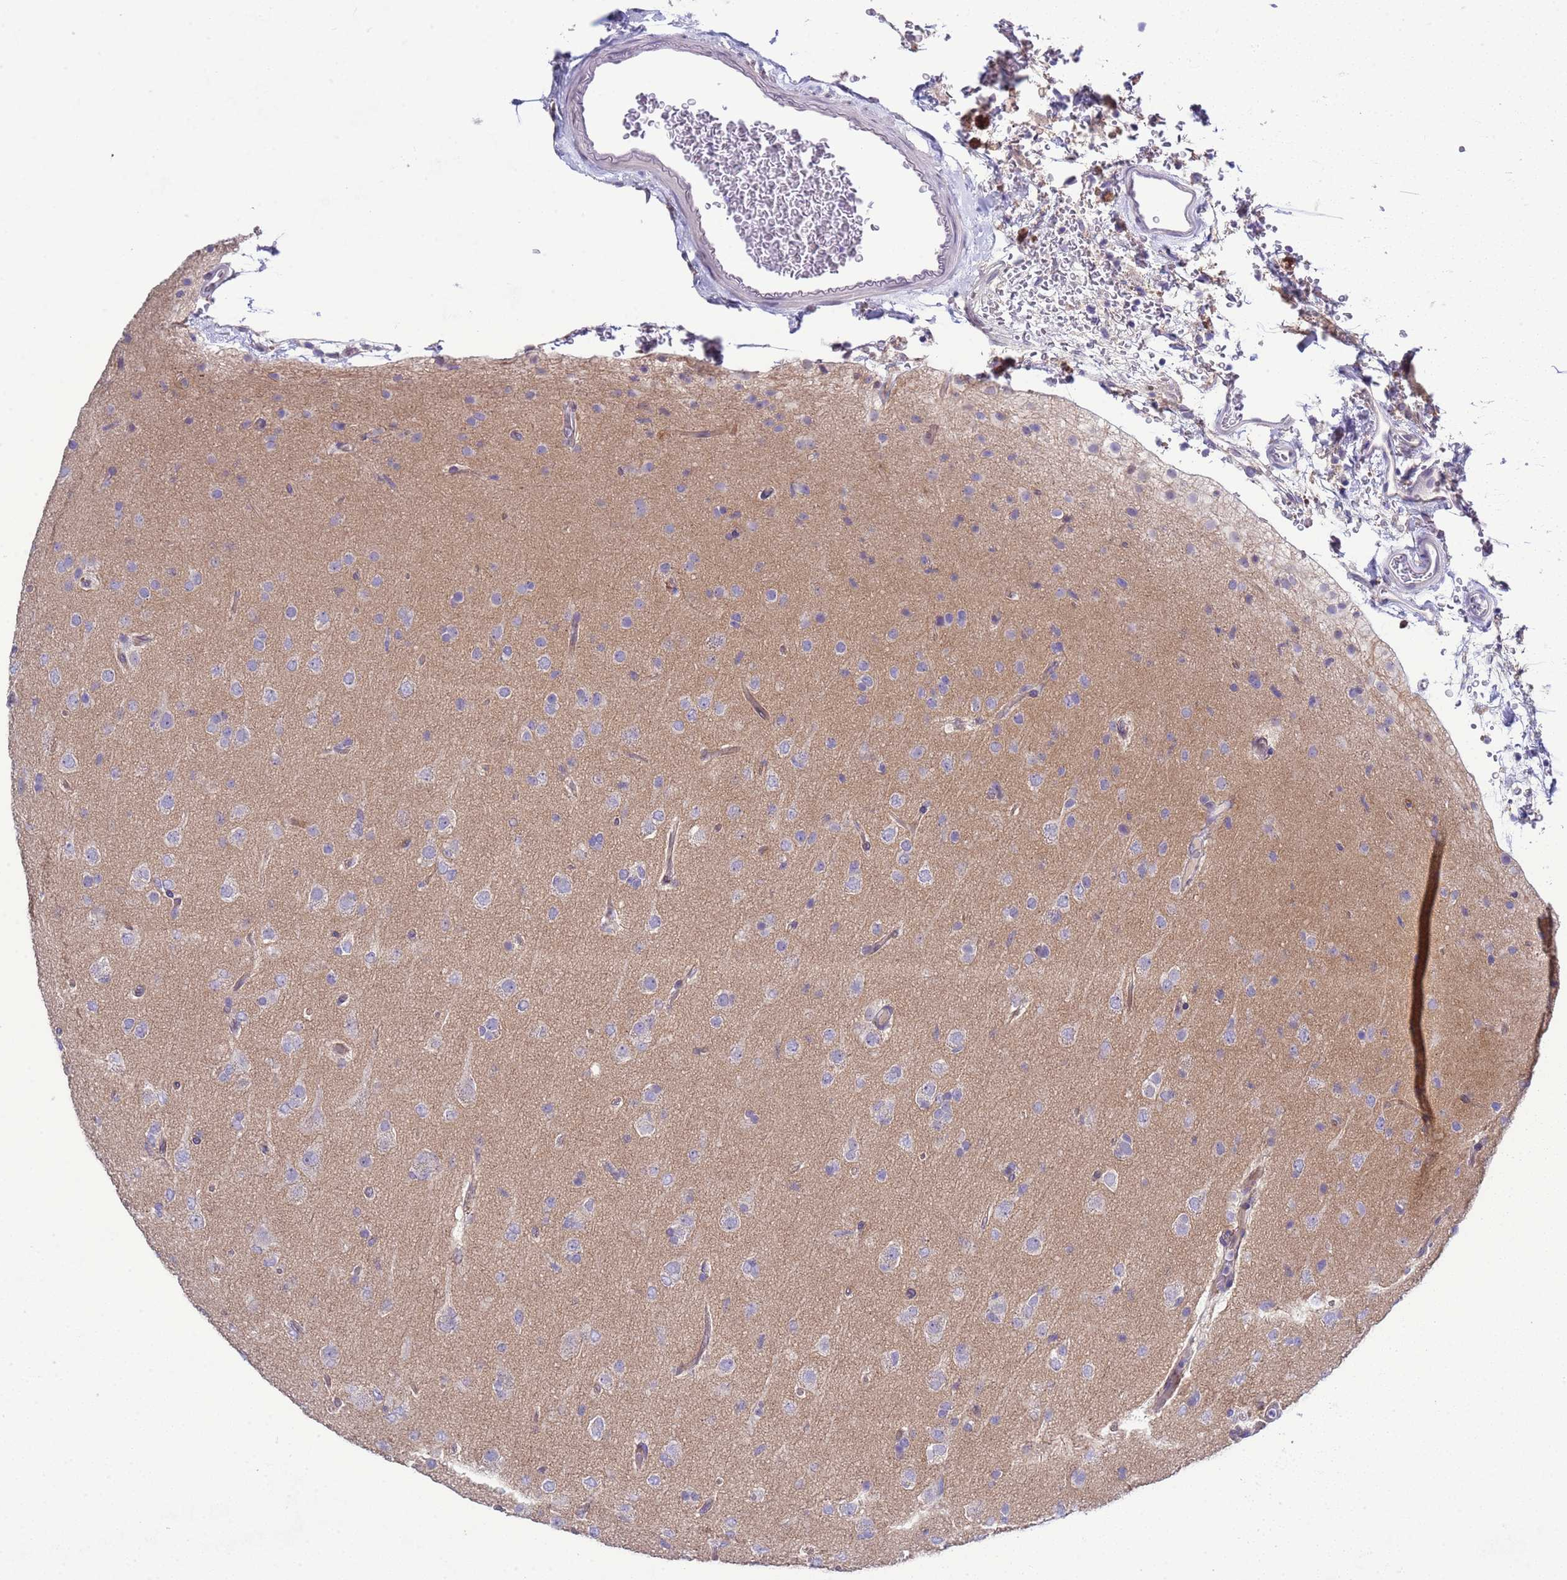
{"staining": {"intensity": "negative", "quantity": "none", "location": "none"}, "tissue": "glioma", "cell_type": "Tumor cells", "image_type": "cancer", "snomed": [{"axis": "morphology", "description": "Glioma, malignant, Low grade"}, {"axis": "topography", "description": "Brain"}], "caption": "There is no significant expression in tumor cells of malignant glioma (low-grade). Brightfield microscopy of immunohistochemistry (IHC) stained with DAB (brown) and hematoxylin (blue), captured at high magnification.", "gene": "TRMT10A", "patient": {"sex": "male", "age": 65}}